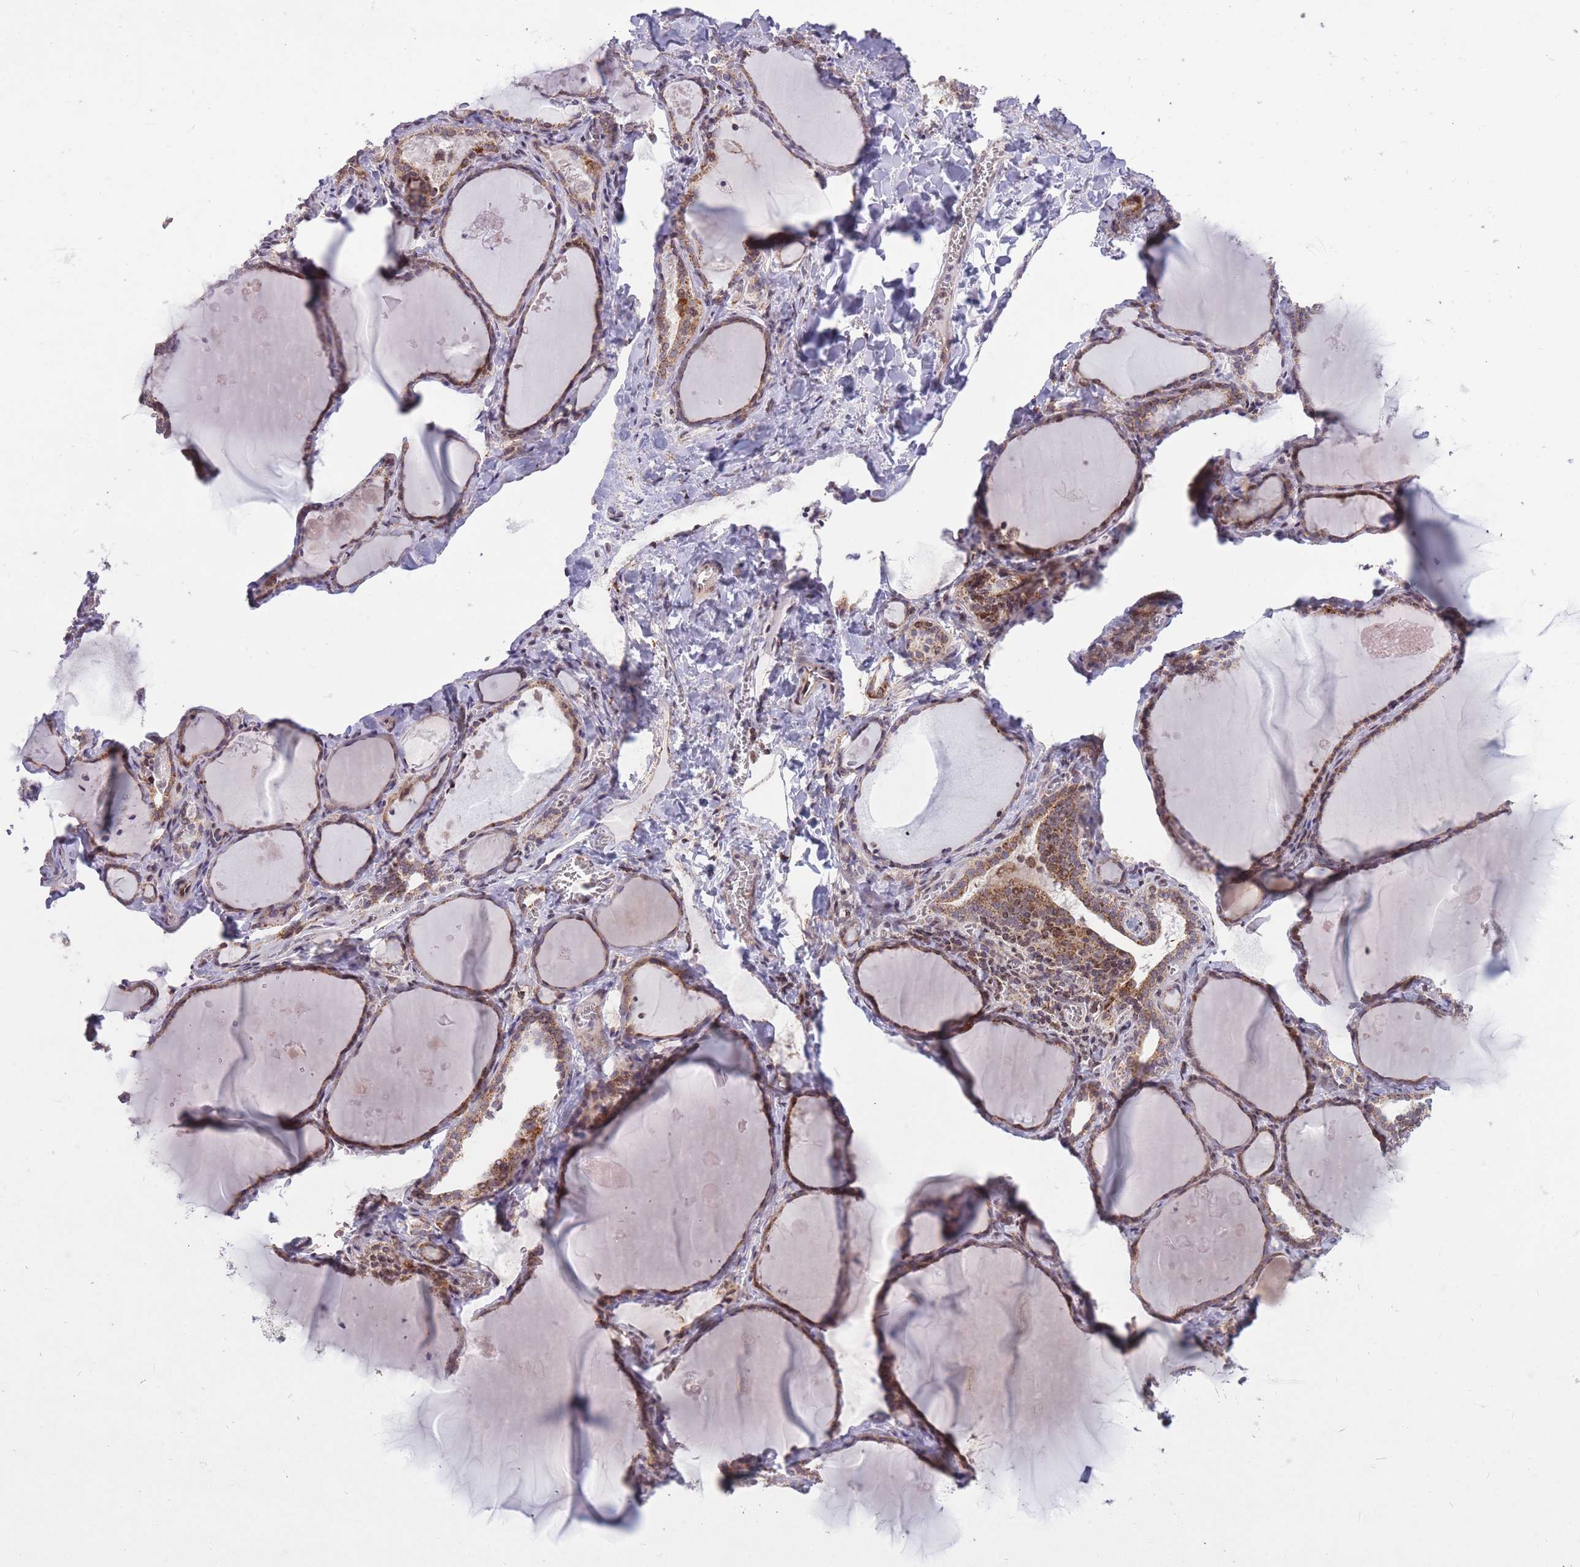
{"staining": {"intensity": "moderate", "quantity": ">75%", "location": "cytoplasmic/membranous"}, "tissue": "thyroid gland", "cell_type": "Glandular cells", "image_type": "normal", "snomed": [{"axis": "morphology", "description": "Normal tissue, NOS"}, {"axis": "topography", "description": "Thyroid gland"}], "caption": "Immunohistochemical staining of normal human thyroid gland displays moderate cytoplasmic/membranous protein expression in approximately >75% of glandular cells.", "gene": "DPYSL4", "patient": {"sex": "female", "age": 42}}